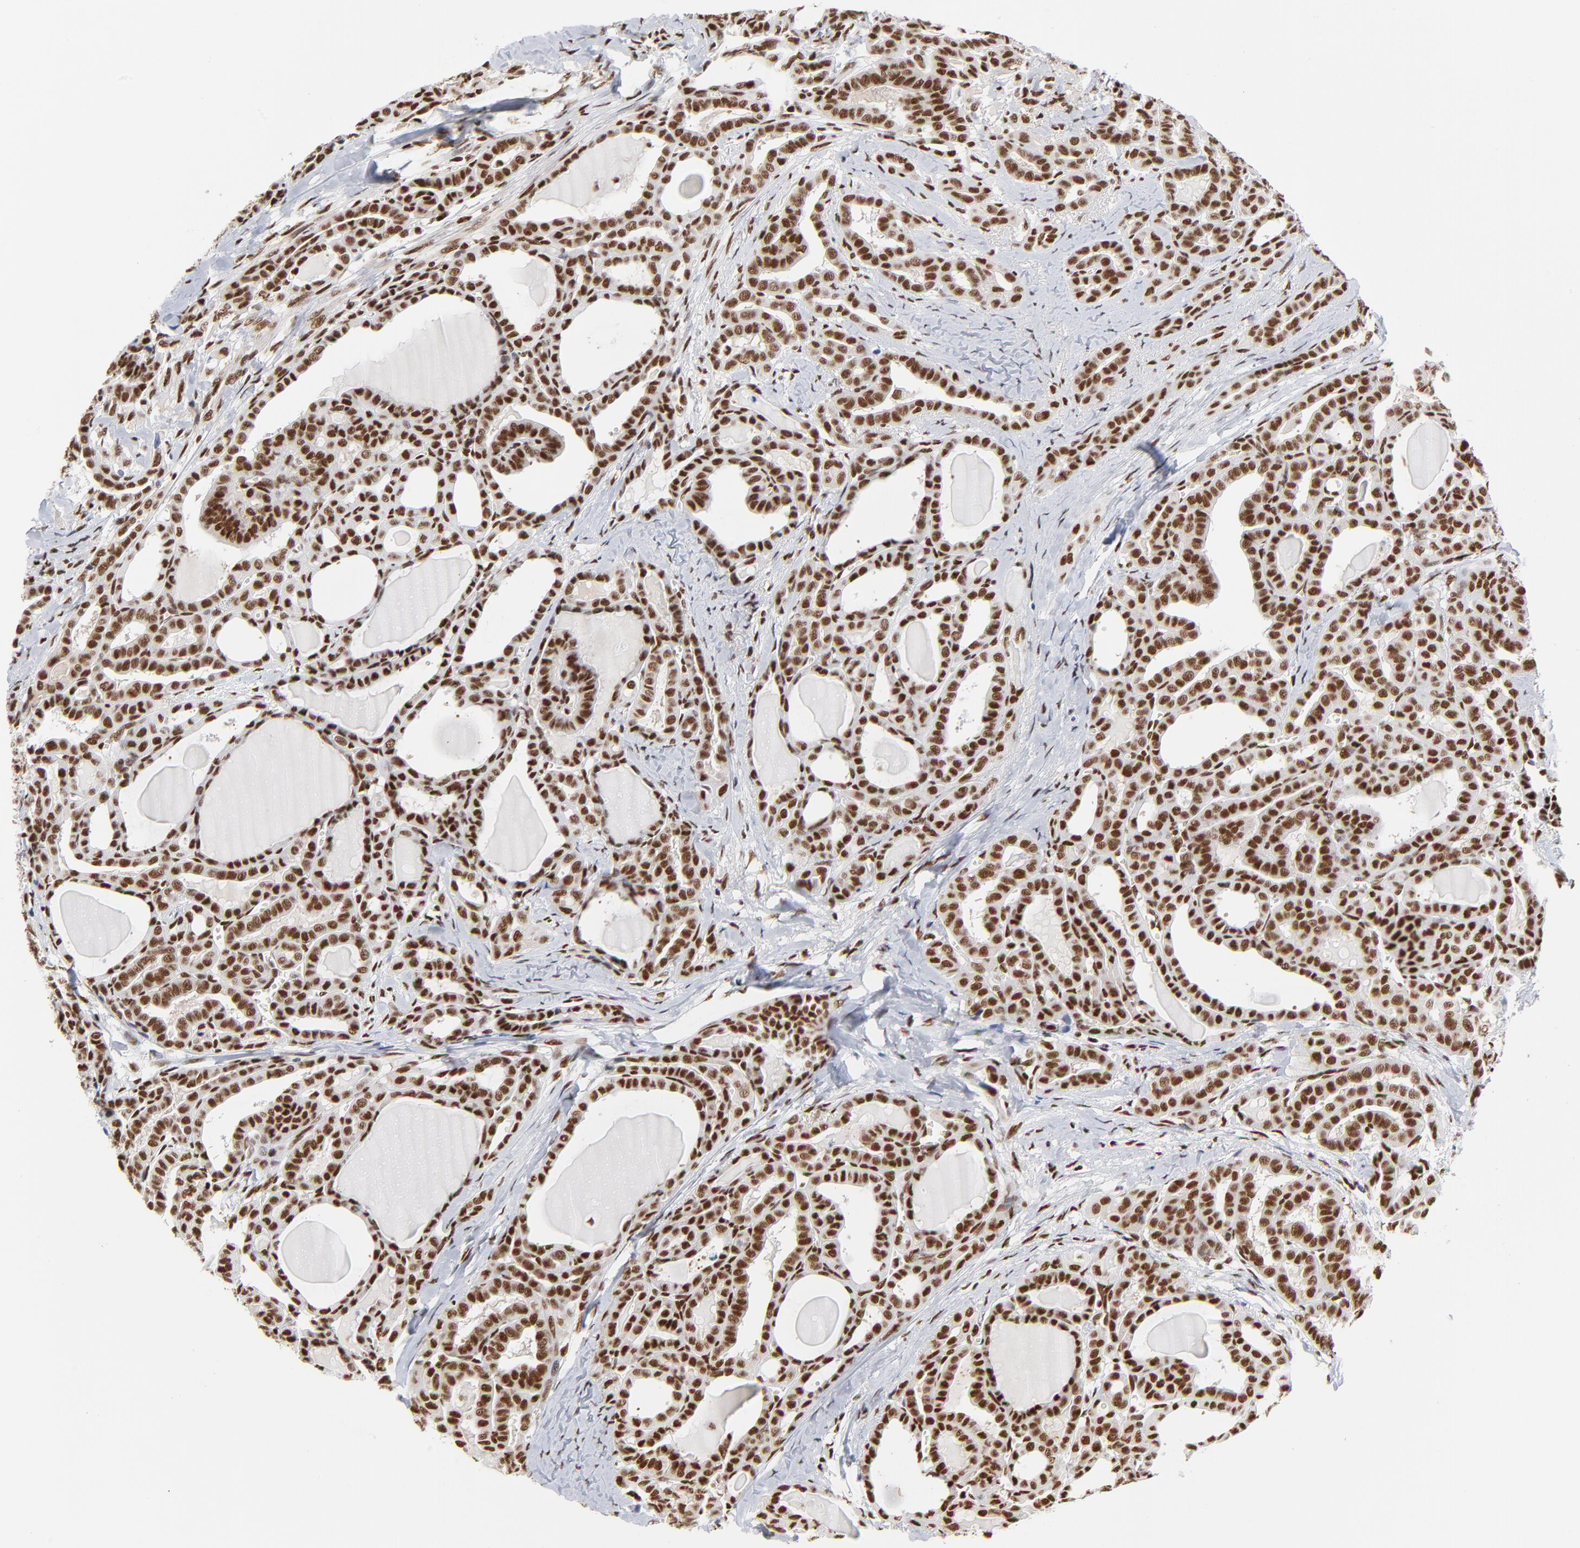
{"staining": {"intensity": "strong", "quantity": ">75%", "location": "nuclear"}, "tissue": "thyroid cancer", "cell_type": "Tumor cells", "image_type": "cancer", "snomed": [{"axis": "morphology", "description": "Carcinoma, NOS"}, {"axis": "topography", "description": "Thyroid gland"}], "caption": "A brown stain shows strong nuclear staining of a protein in thyroid cancer (carcinoma) tumor cells.", "gene": "CREB1", "patient": {"sex": "female", "age": 91}}